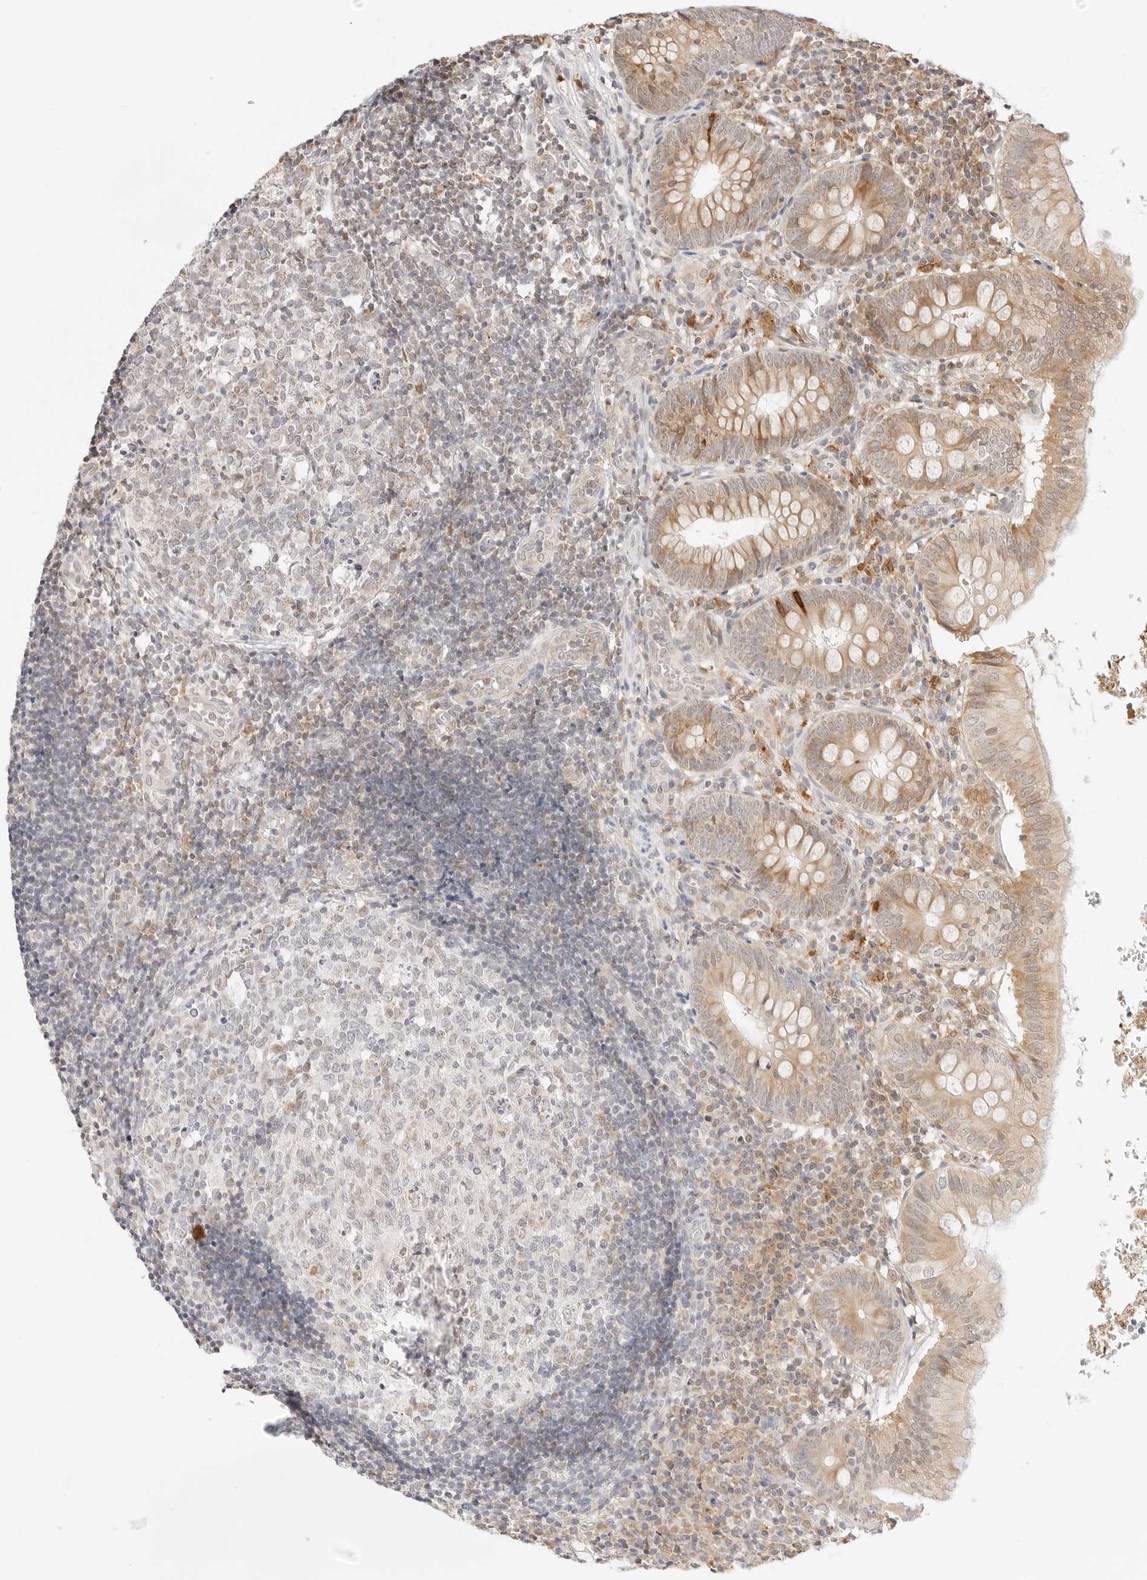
{"staining": {"intensity": "moderate", "quantity": "25%-75%", "location": "cytoplasmic/membranous"}, "tissue": "appendix", "cell_type": "Glandular cells", "image_type": "normal", "snomed": [{"axis": "morphology", "description": "Normal tissue, NOS"}, {"axis": "topography", "description": "Appendix"}], "caption": "Immunohistochemical staining of unremarkable appendix reveals medium levels of moderate cytoplasmic/membranous staining in about 25%-75% of glandular cells.", "gene": "ERO1B", "patient": {"sex": "male", "age": 8}}